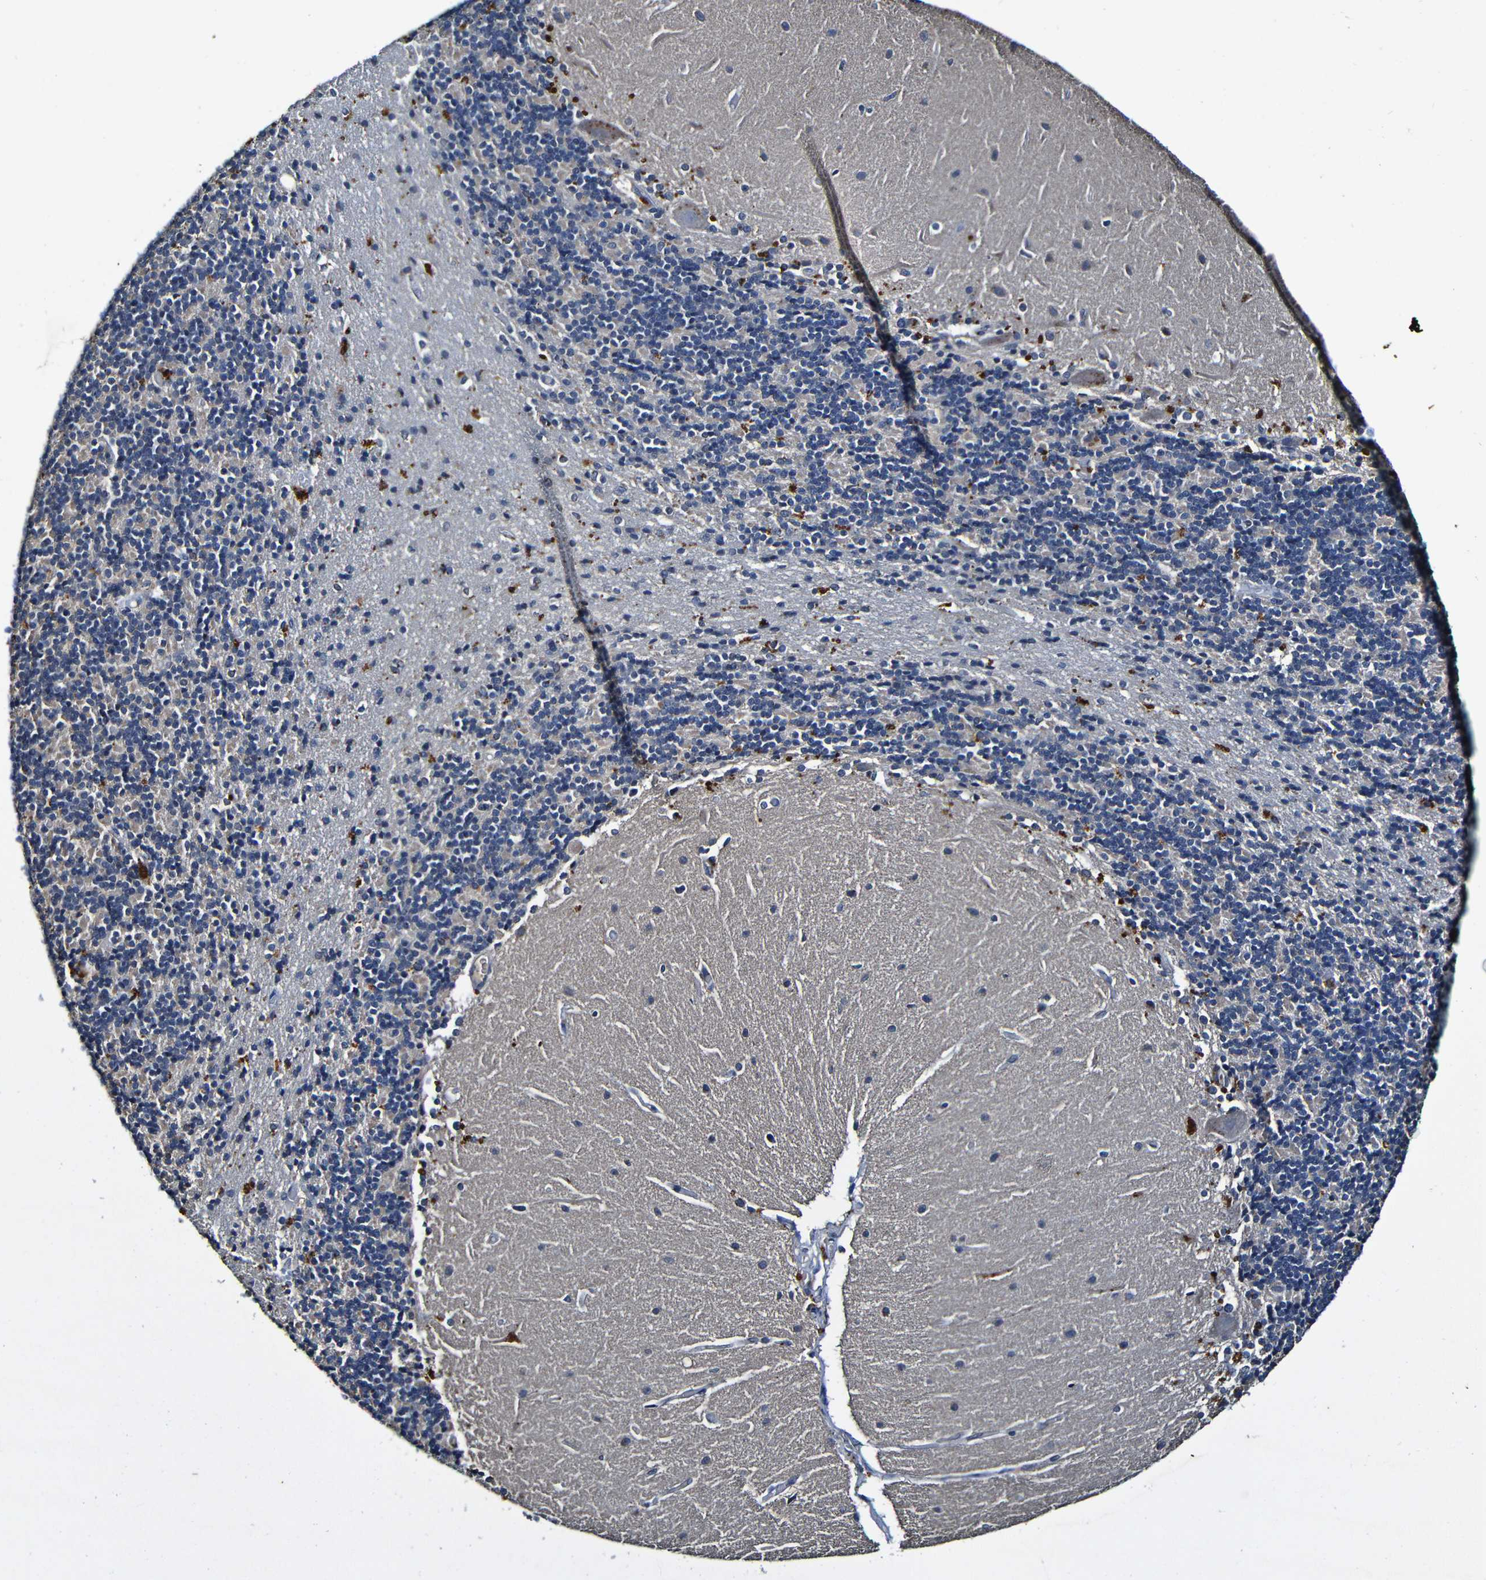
{"staining": {"intensity": "negative", "quantity": "none", "location": "none"}, "tissue": "cerebellum", "cell_type": "Cells in granular layer", "image_type": "normal", "snomed": [{"axis": "morphology", "description": "Normal tissue, NOS"}, {"axis": "topography", "description": "Cerebellum"}], "caption": "The image demonstrates no staining of cells in granular layer in unremarkable cerebellum. The staining was performed using DAB (3,3'-diaminobenzidine) to visualize the protein expression in brown, while the nuclei were stained in blue with hematoxylin (Magnification: 20x).", "gene": "LRRC70", "patient": {"sex": "female", "age": 54}}